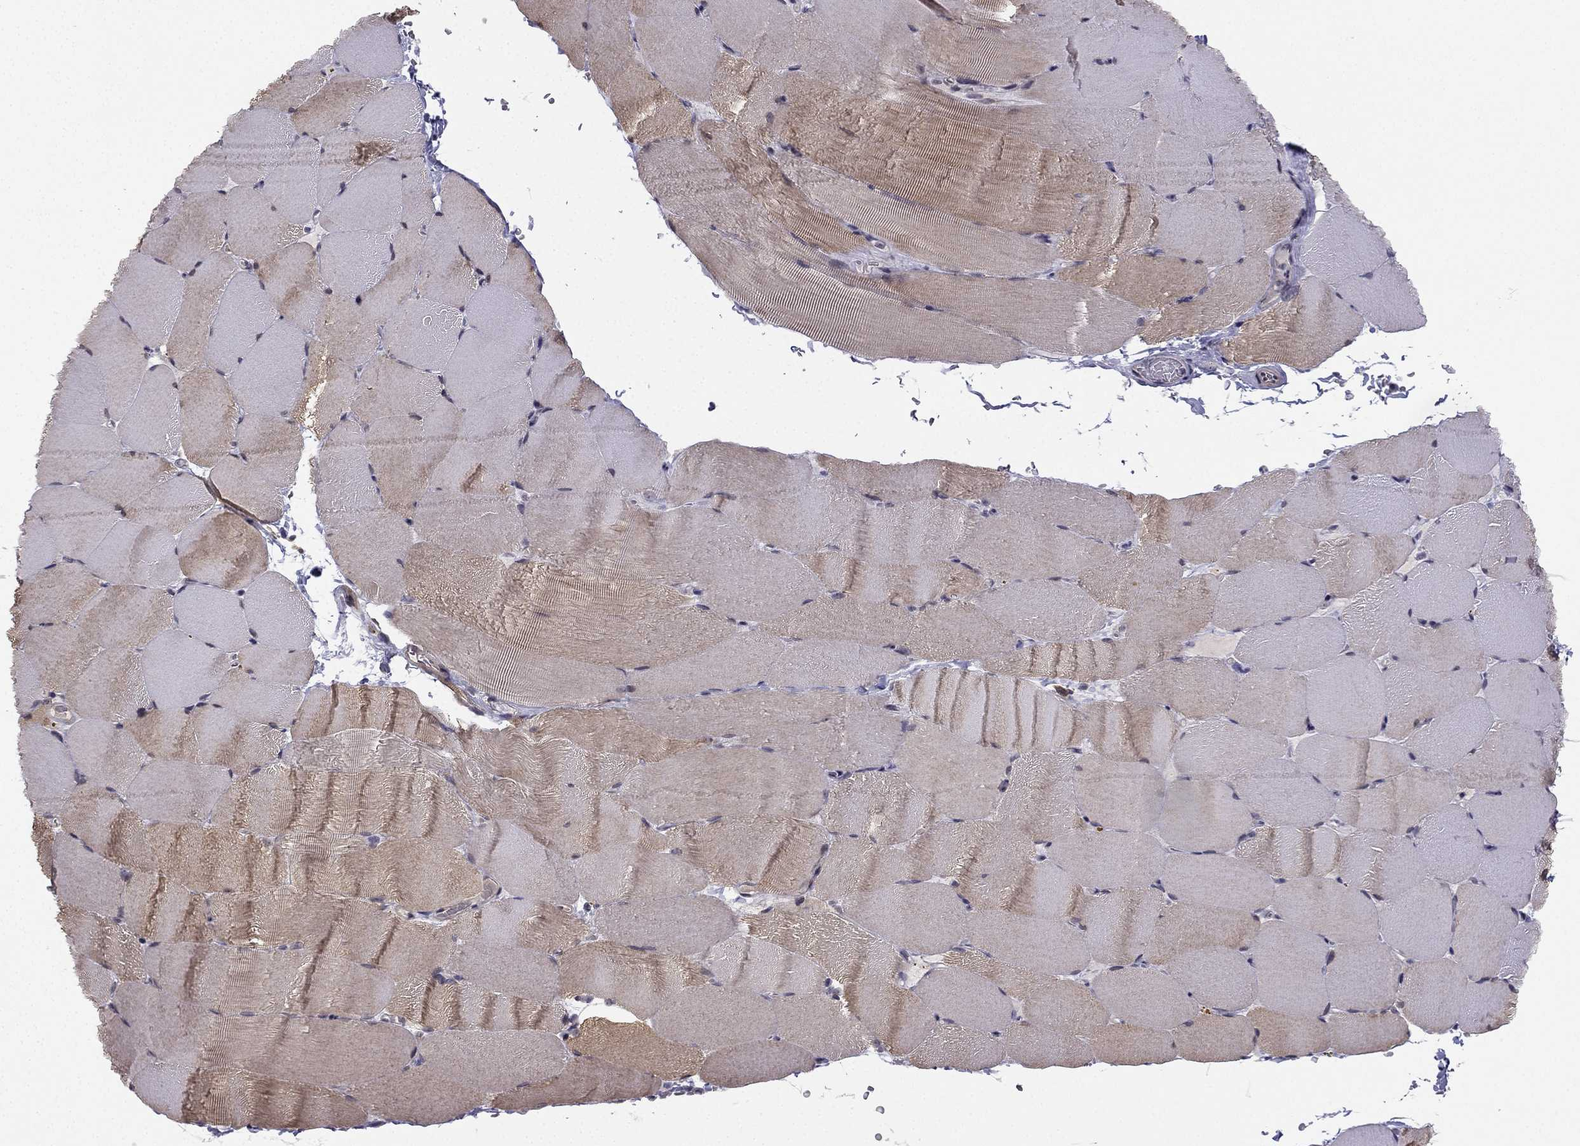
{"staining": {"intensity": "weak", "quantity": "25%-75%", "location": "cytoplasmic/membranous"}, "tissue": "skeletal muscle", "cell_type": "Myocytes", "image_type": "normal", "snomed": [{"axis": "morphology", "description": "Normal tissue, NOS"}, {"axis": "topography", "description": "Skeletal muscle"}], "caption": "IHC micrograph of normal human skeletal muscle stained for a protein (brown), which displays low levels of weak cytoplasmic/membranous staining in about 25%-75% of myocytes.", "gene": "CHST8", "patient": {"sex": "female", "age": 37}}